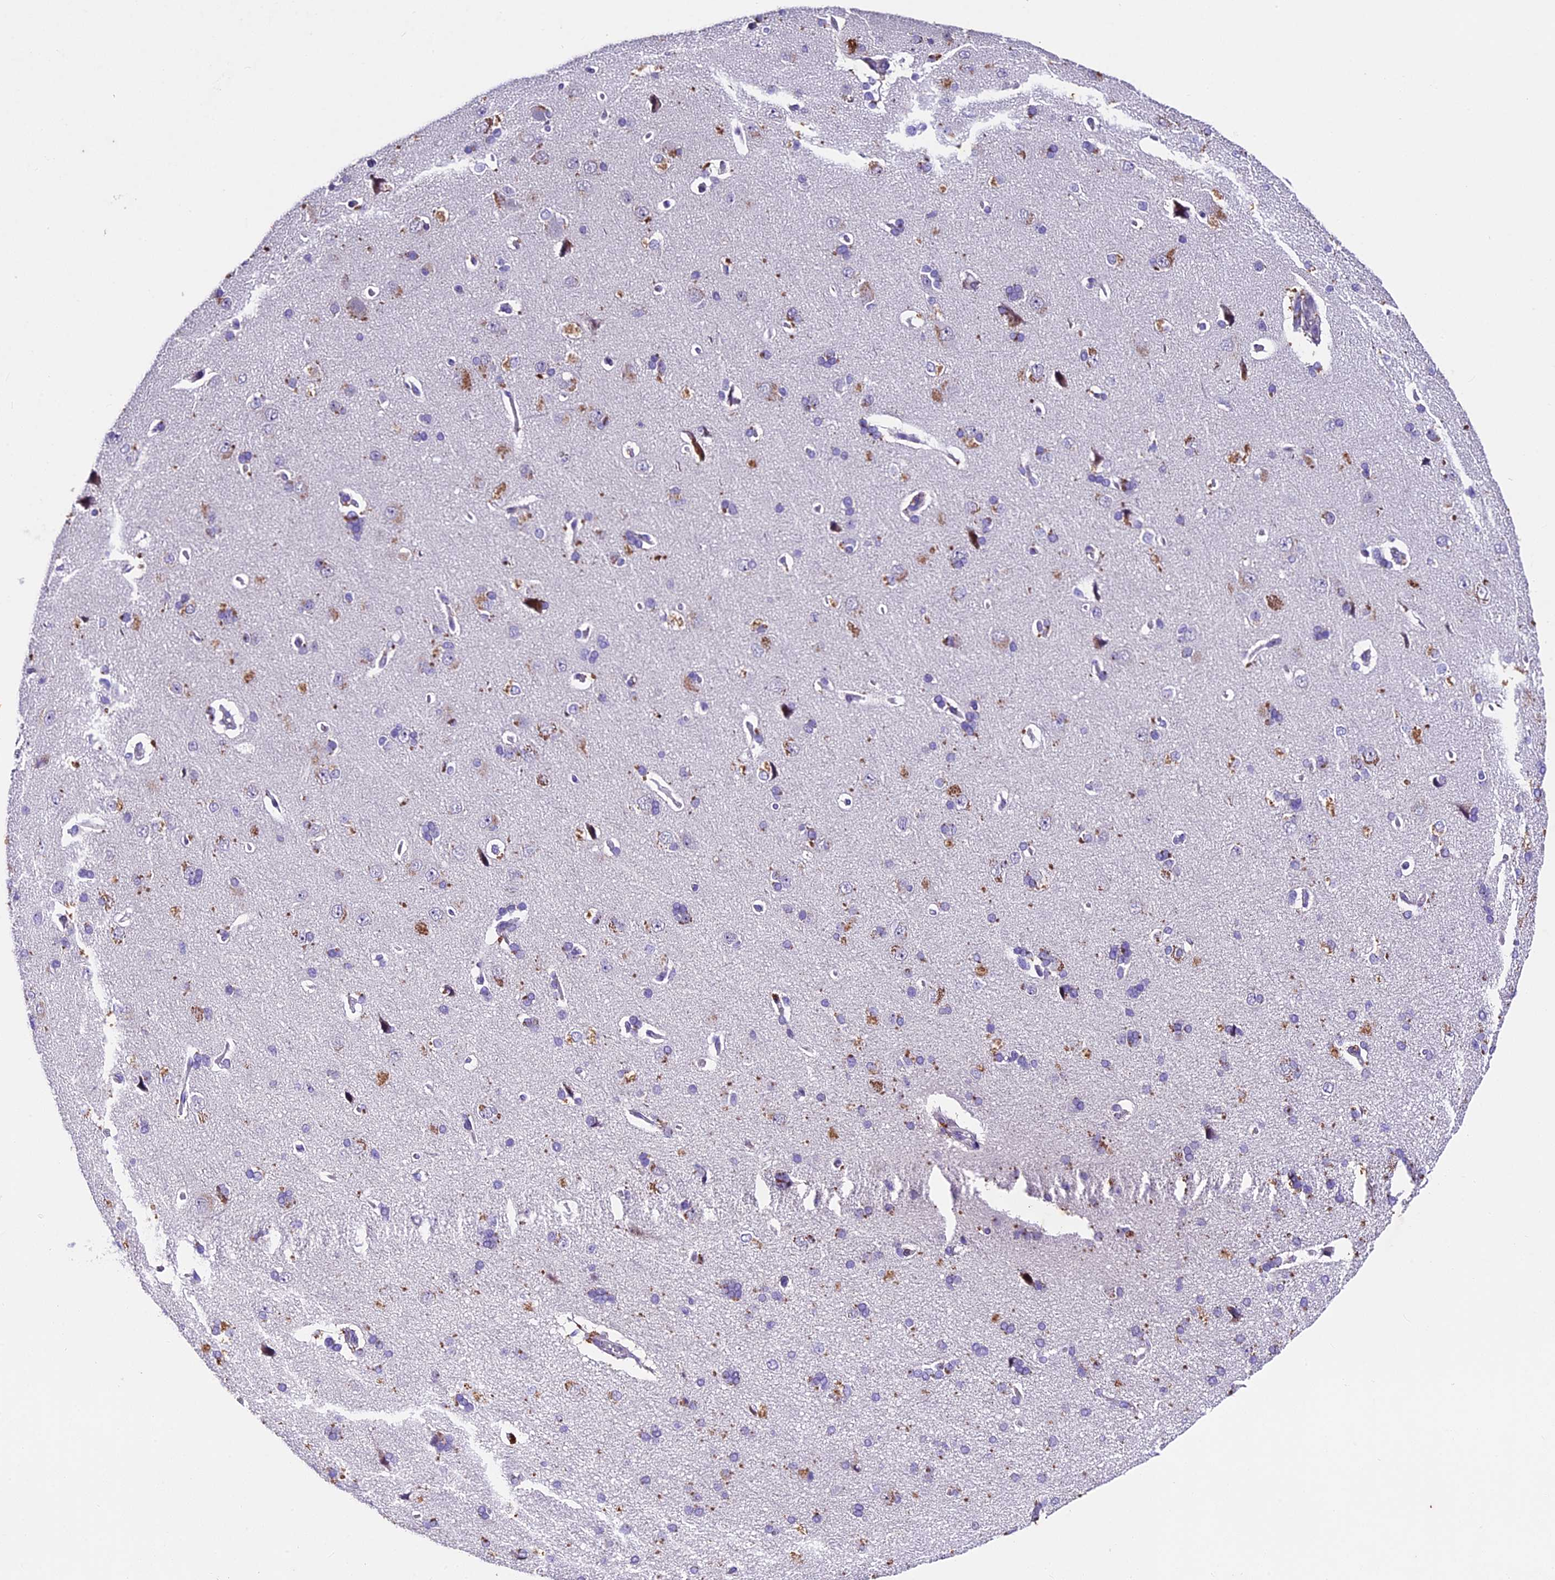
{"staining": {"intensity": "negative", "quantity": "none", "location": "none"}, "tissue": "cerebral cortex", "cell_type": "Endothelial cells", "image_type": "normal", "snomed": [{"axis": "morphology", "description": "Normal tissue, NOS"}, {"axis": "topography", "description": "Cerebral cortex"}], "caption": "Unremarkable cerebral cortex was stained to show a protein in brown. There is no significant staining in endothelial cells. (DAB IHC with hematoxylin counter stain).", "gene": "IFT140", "patient": {"sex": "male", "age": 62}}